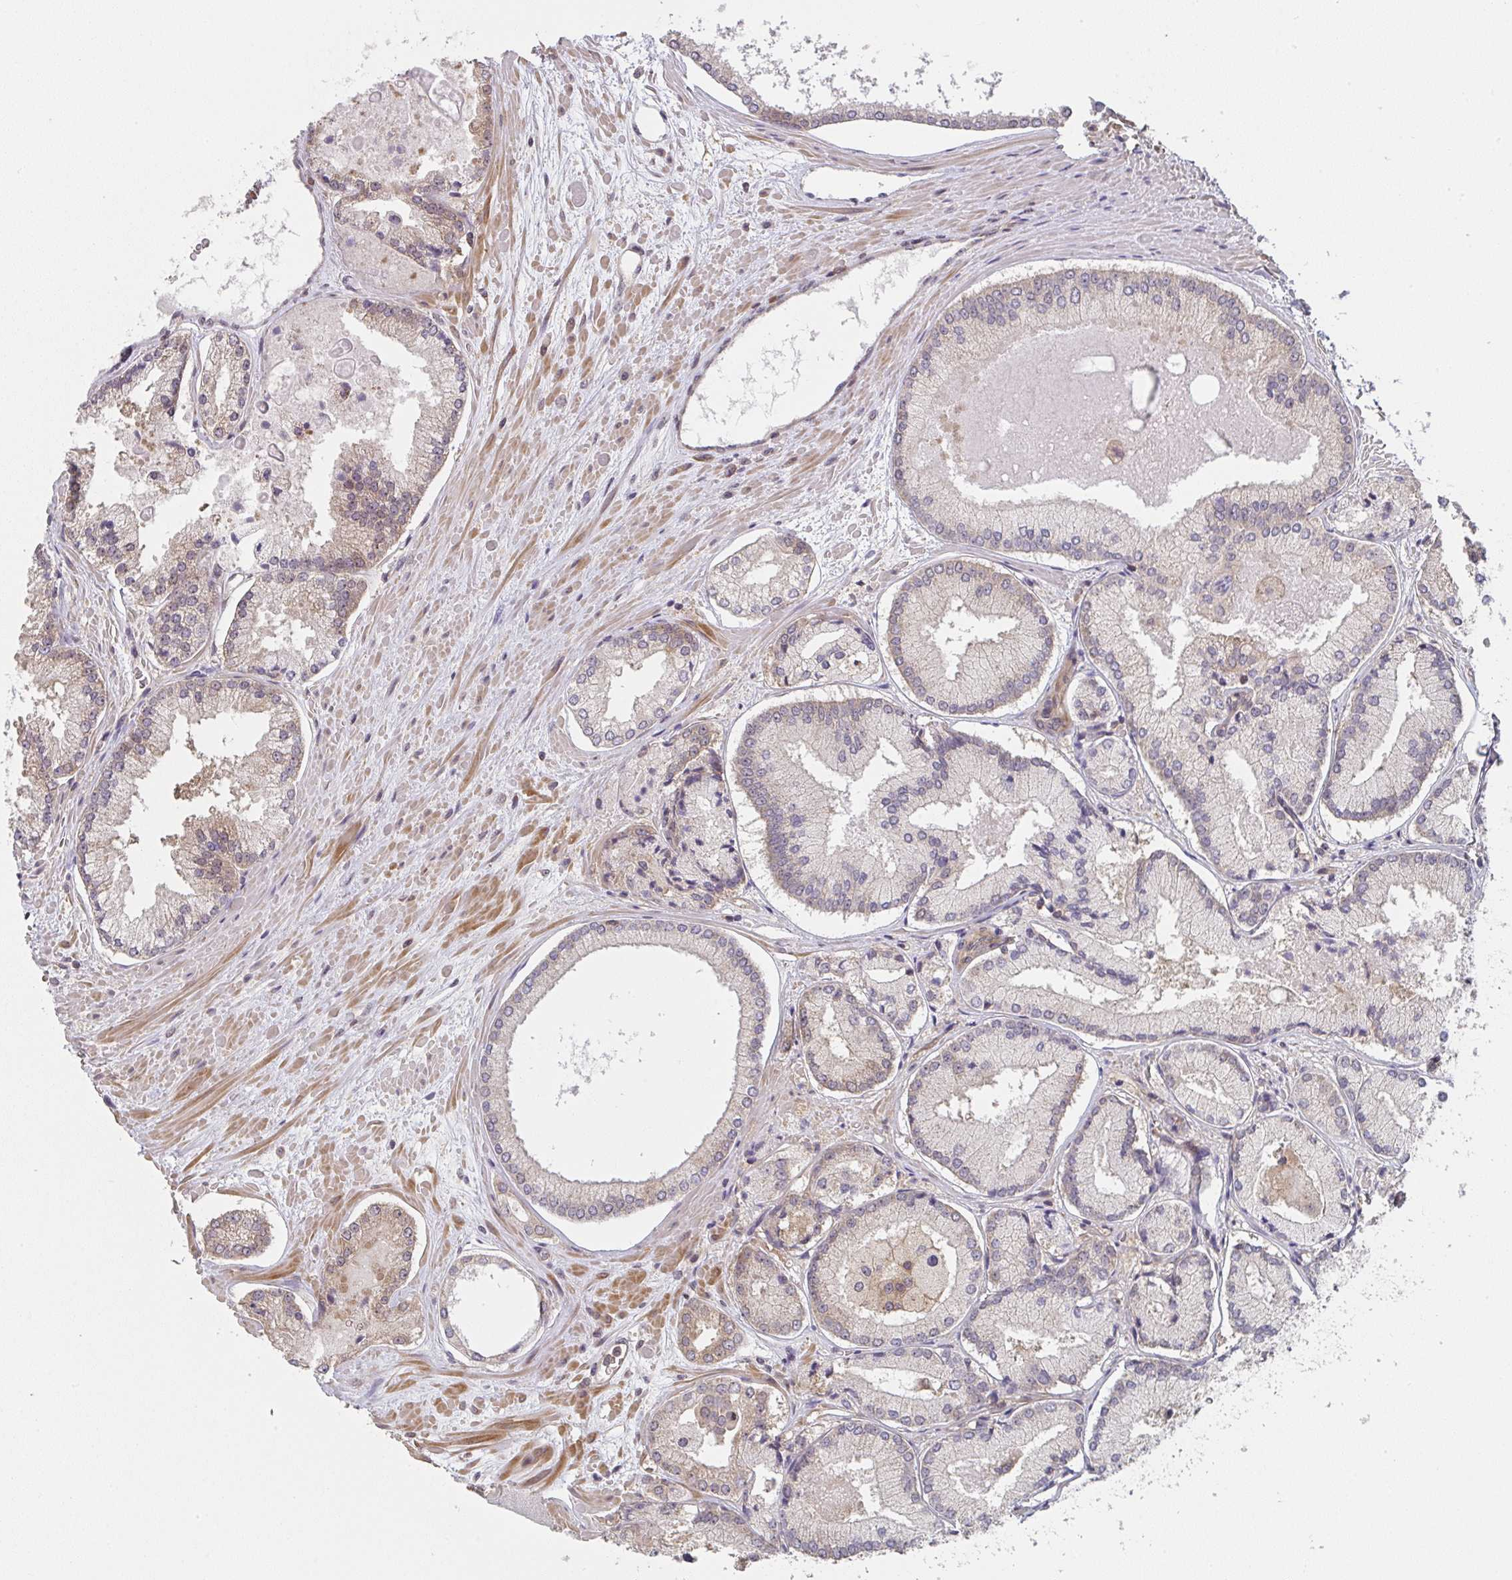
{"staining": {"intensity": "weak", "quantity": "<25%", "location": "cytoplasmic/membranous"}, "tissue": "prostate cancer", "cell_type": "Tumor cells", "image_type": "cancer", "snomed": [{"axis": "morphology", "description": "Adenocarcinoma, High grade"}, {"axis": "topography", "description": "Prostate"}], "caption": "DAB (3,3'-diaminobenzidine) immunohistochemical staining of adenocarcinoma (high-grade) (prostate) exhibits no significant positivity in tumor cells.", "gene": "RANGRF", "patient": {"sex": "male", "age": 73}}